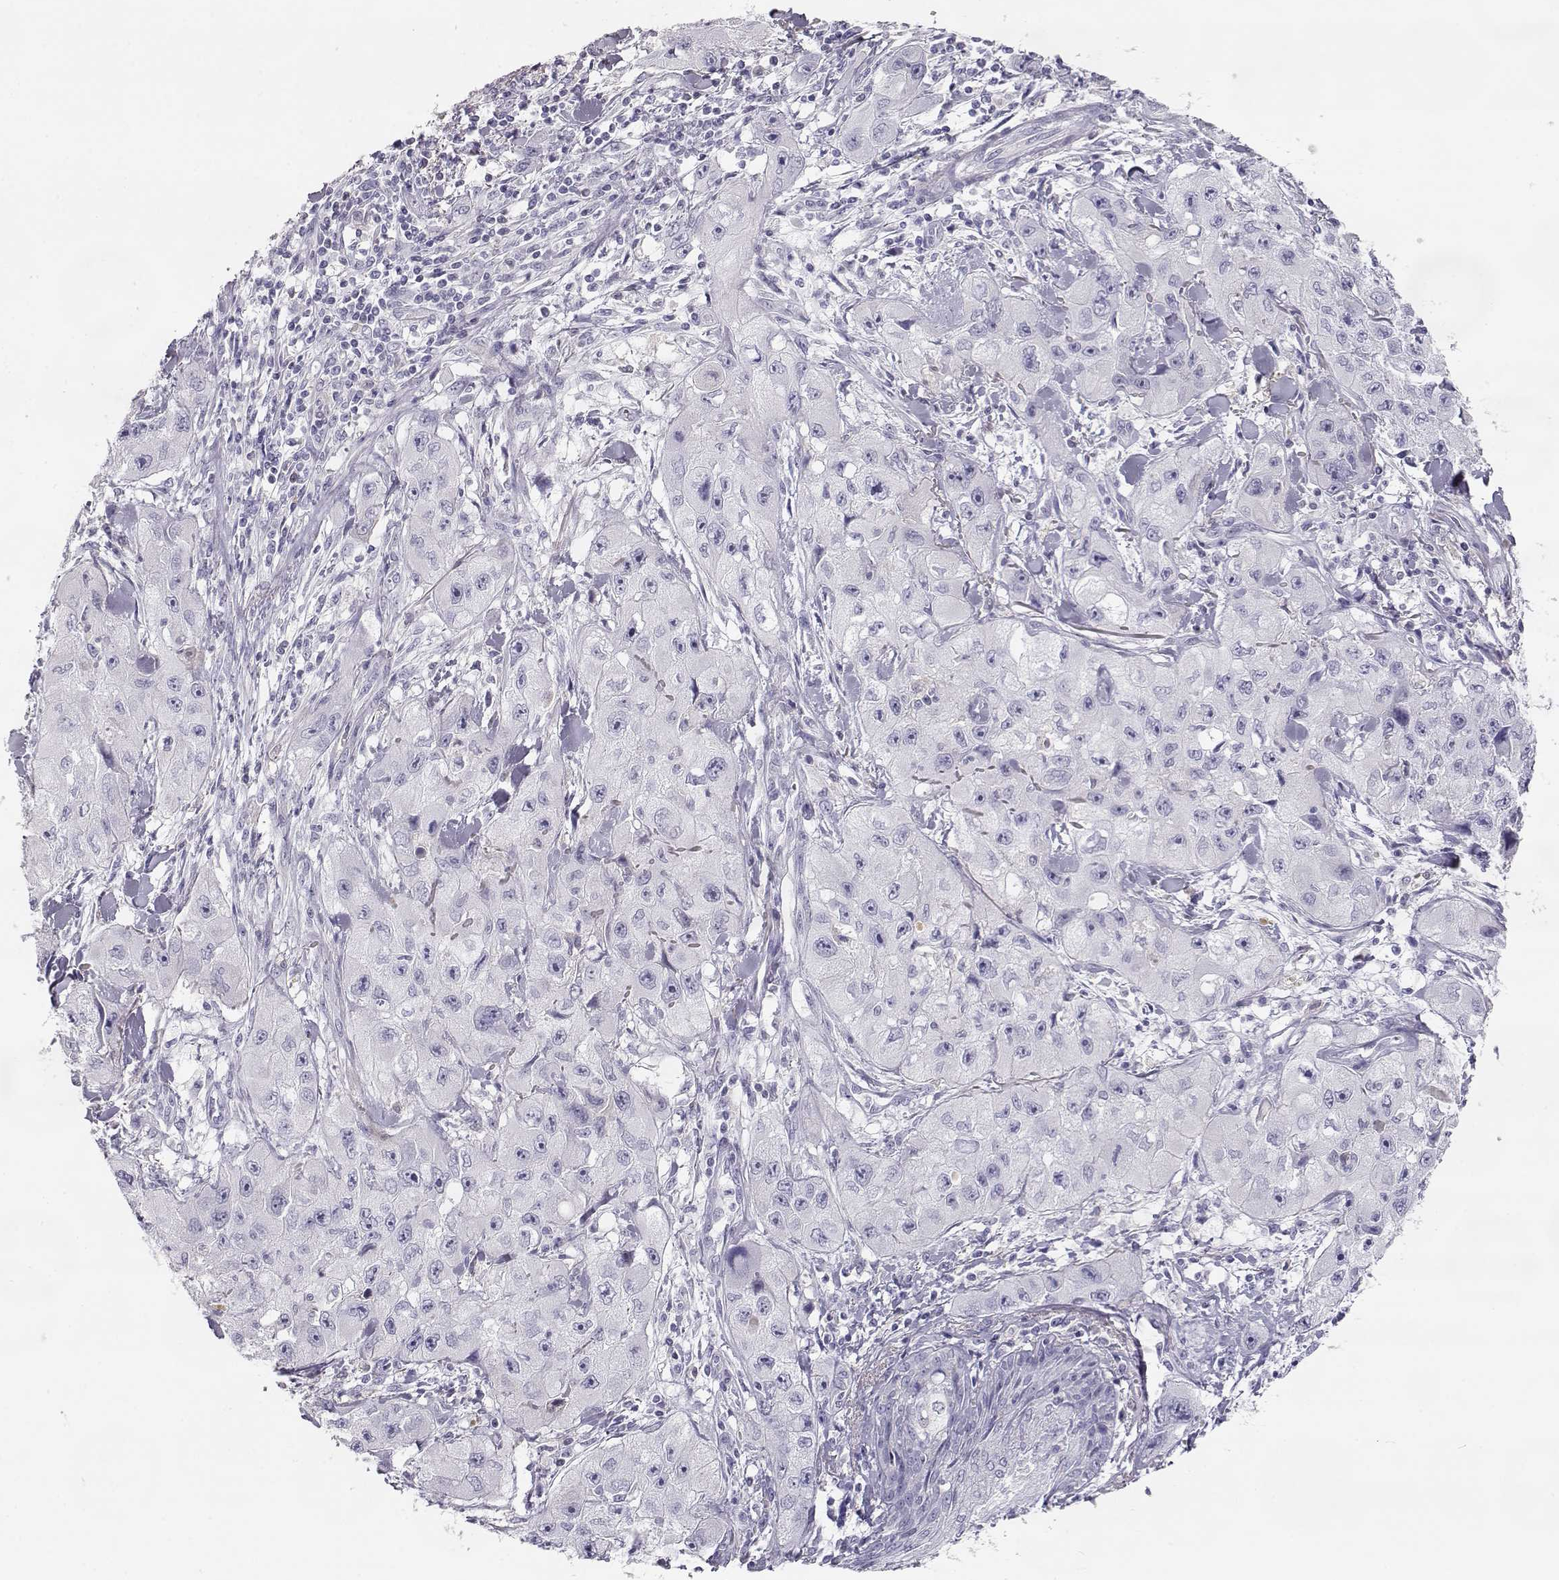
{"staining": {"intensity": "negative", "quantity": "none", "location": "none"}, "tissue": "skin cancer", "cell_type": "Tumor cells", "image_type": "cancer", "snomed": [{"axis": "morphology", "description": "Squamous cell carcinoma, NOS"}, {"axis": "topography", "description": "Skin"}, {"axis": "topography", "description": "Subcutis"}], "caption": "Immunohistochemistry photomicrograph of human skin cancer stained for a protein (brown), which exhibits no staining in tumor cells. The staining is performed using DAB (3,3'-diaminobenzidine) brown chromogen with nuclei counter-stained in using hematoxylin.", "gene": "SLCO6A1", "patient": {"sex": "male", "age": 73}}